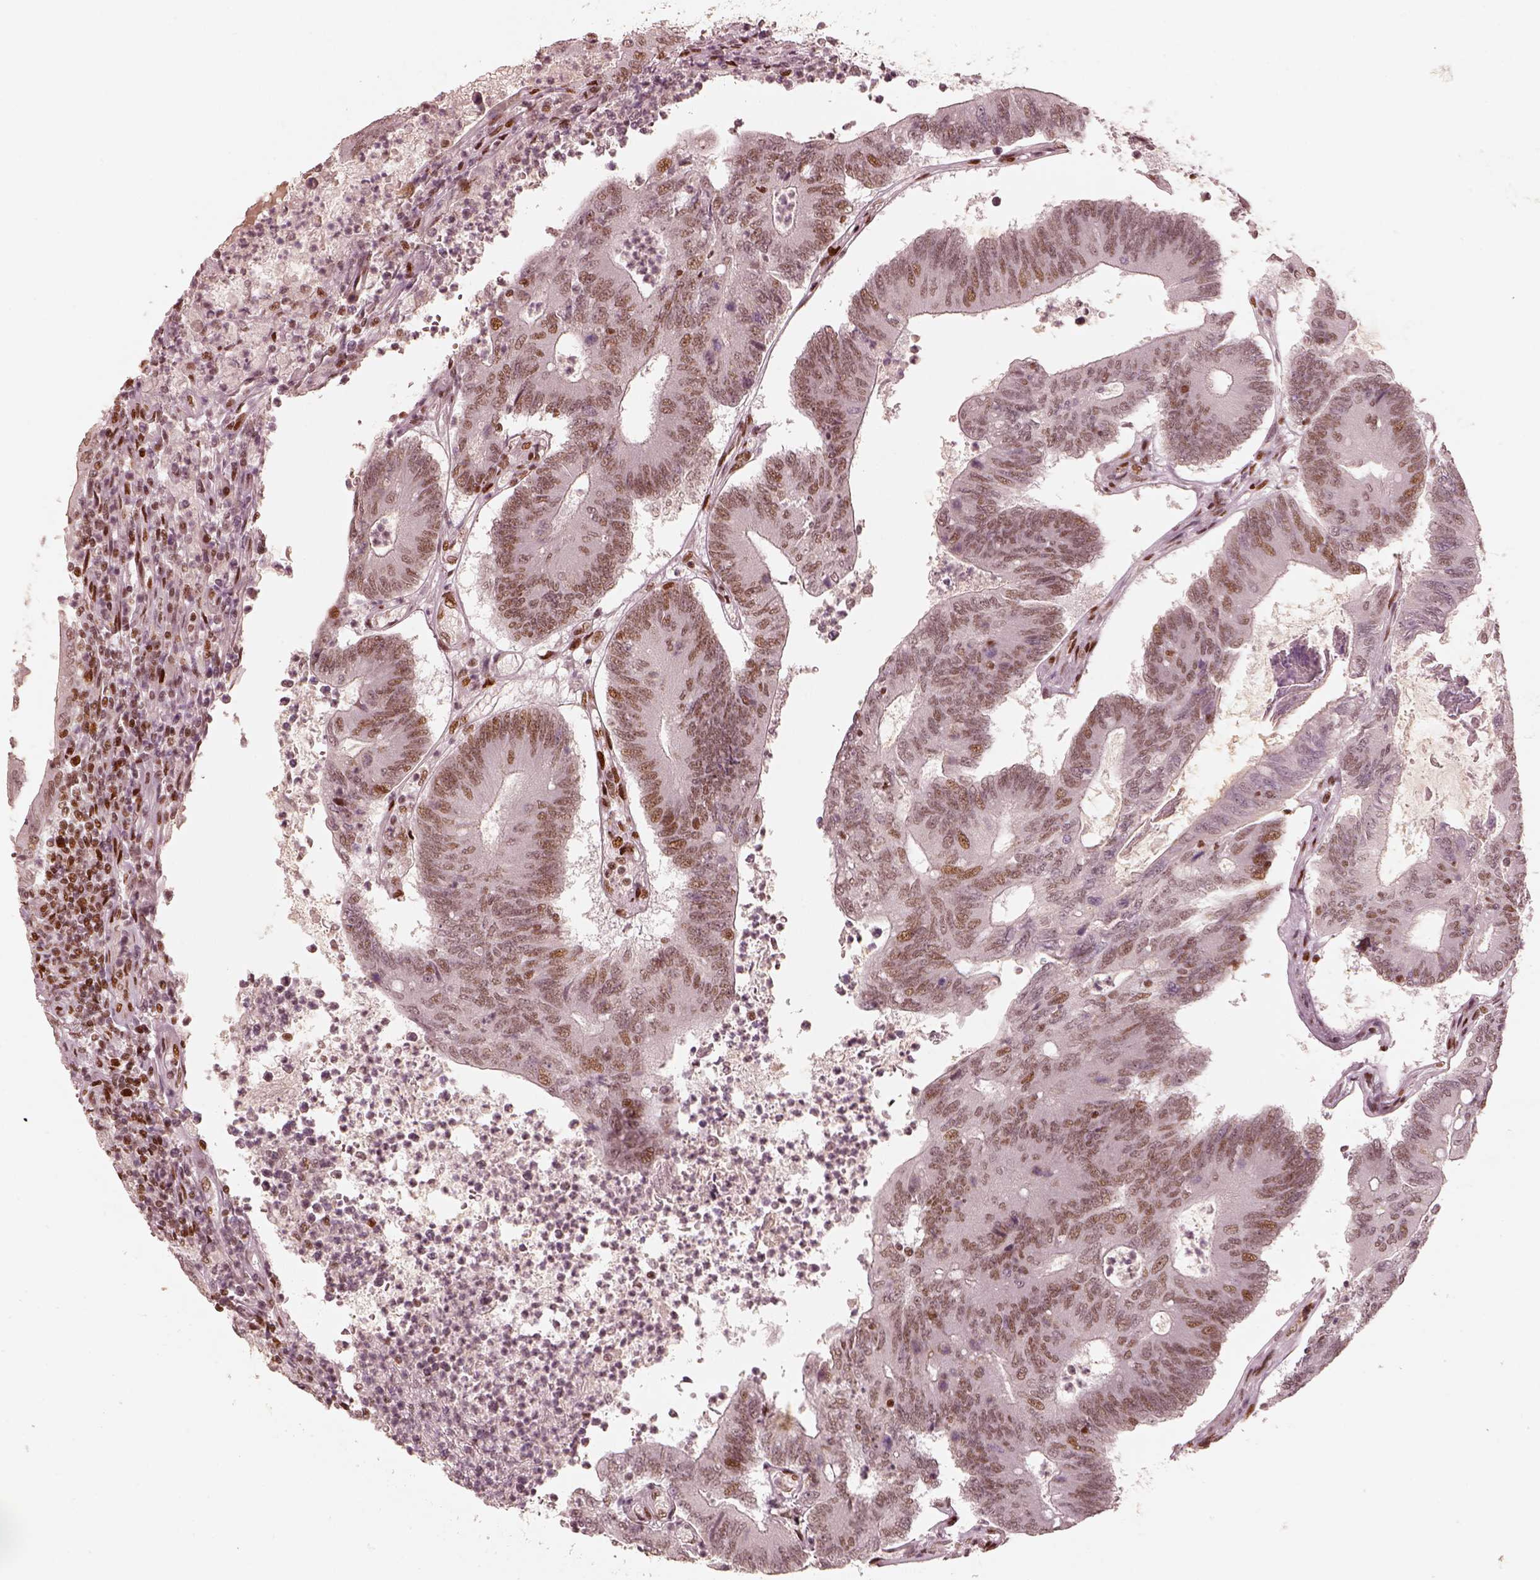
{"staining": {"intensity": "moderate", "quantity": ">75%", "location": "nuclear"}, "tissue": "colorectal cancer", "cell_type": "Tumor cells", "image_type": "cancer", "snomed": [{"axis": "morphology", "description": "Adenocarcinoma, NOS"}, {"axis": "topography", "description": "Colon"}], "caption": "This is an image of immunohistochemistry staining of colorectal cancer, which shows moderate staining in the nuclear of tumor cells.", "gene": "HNRNPC", "patient": {"sex": "female", "age": 70}}